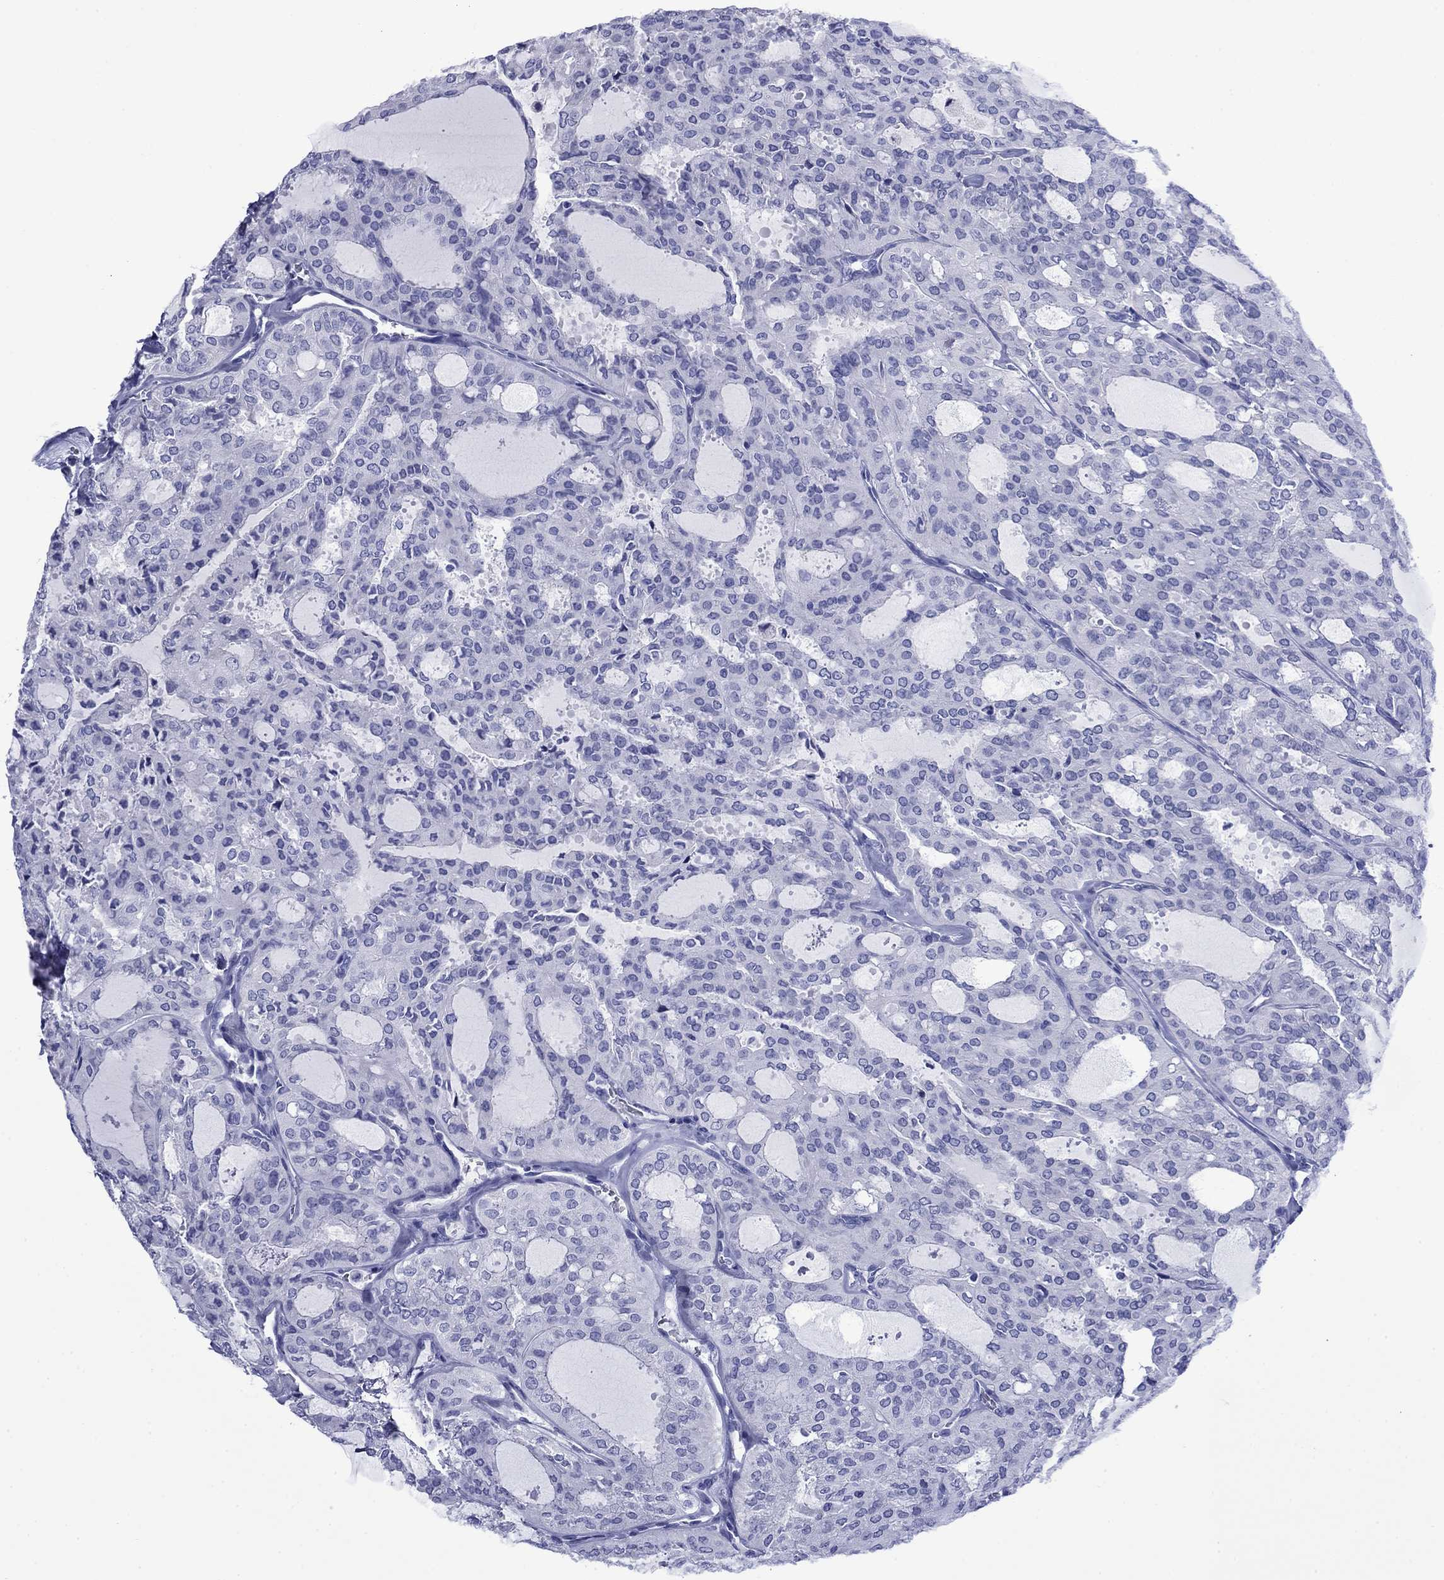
{"staining": {"intensity": "negative", "quantity": "none", "location": "none"}, "tissue": "thyroid cancer", "cell_type": "Tumor cells", "image_type": "cancer", "snomed": [{"axis": "morphology", "description": "Follicular adenoma carcinoma, NOS"}, {"axis": "topography", "description": "Thyroid gland"}], "caption": "Immunohistochemistry (IHC) histopathology image of neoplastic tissue: human thyroid follicular adenoma carcinoma stained with DAB exhibits no significant protein positivity in tumor cells.", "gene": "GIP", "patient": {"sex": "male", "age": 75}}